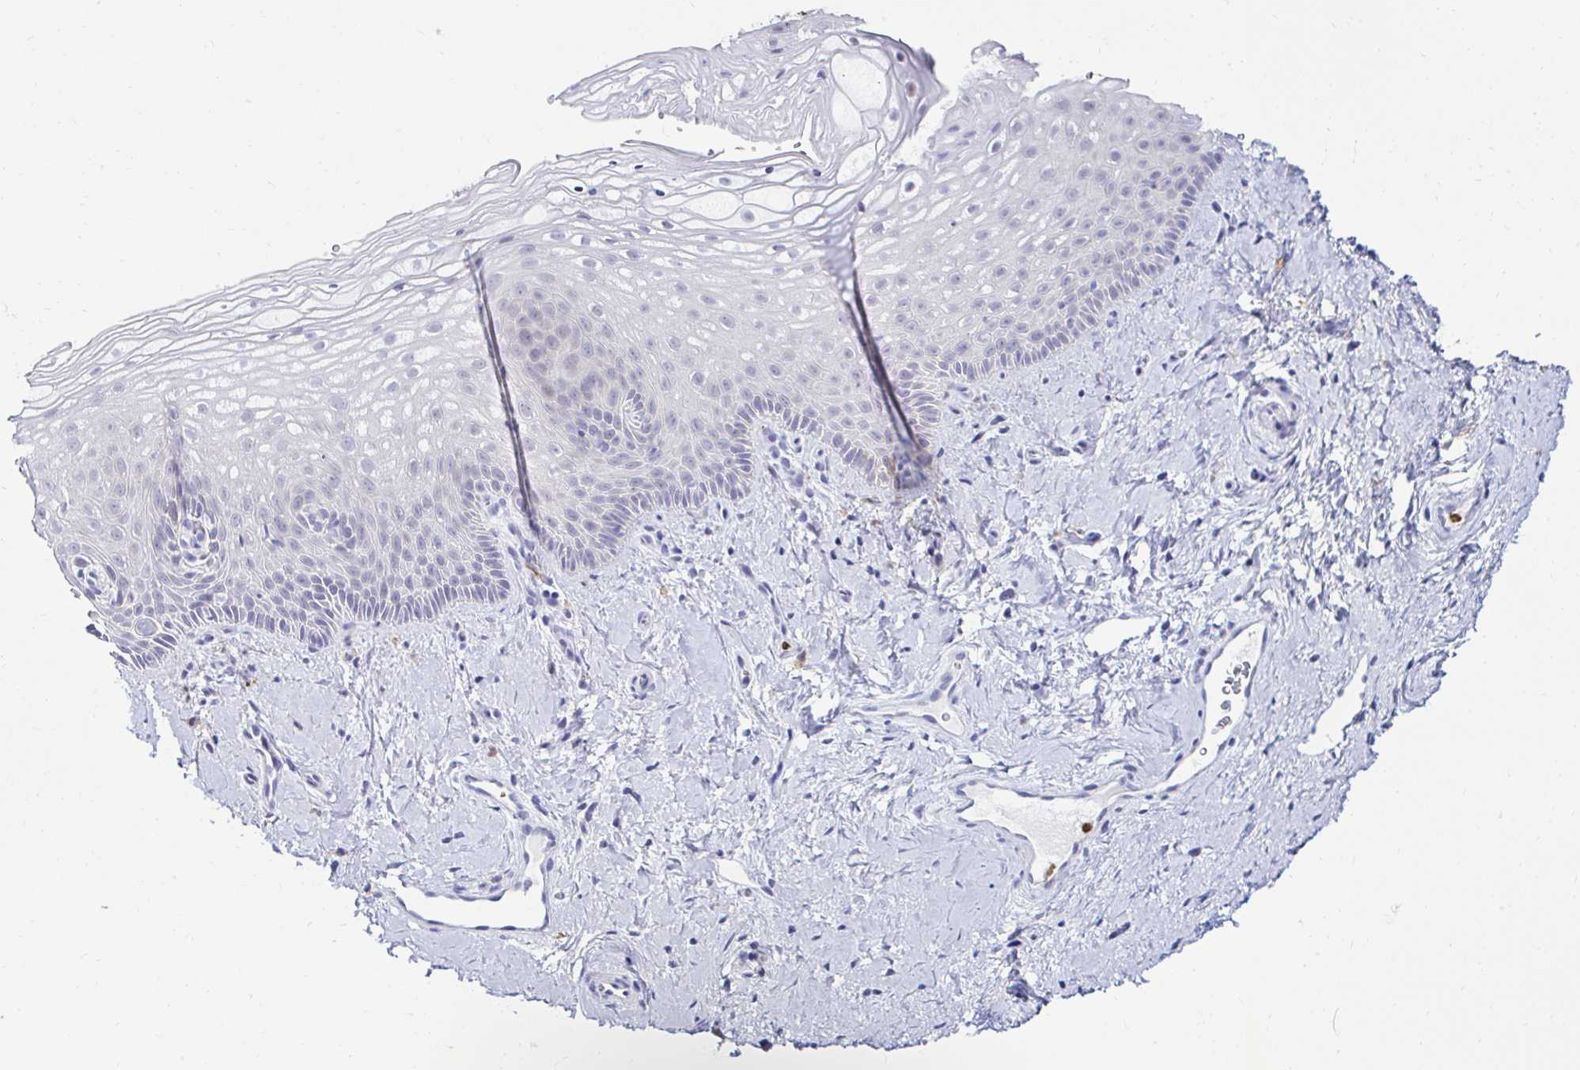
{"staining": {"intensity": "negative", "quantity": "none", "location": "none"}, "tissue": "vagina", "cell_type": "Squamous epithelial cells", "image_type": "normal", "snomed": [{"axis": "morphology", "description": "Normal tissue, NOS"}, {"axis": "topography", "description": "Vagina"}], "caption": "The micrograph exhibits no staining of squamous epithelial cells in normal vagina.", "gene": "CYBB", "patient": {"sex": "female", "age": 51}}